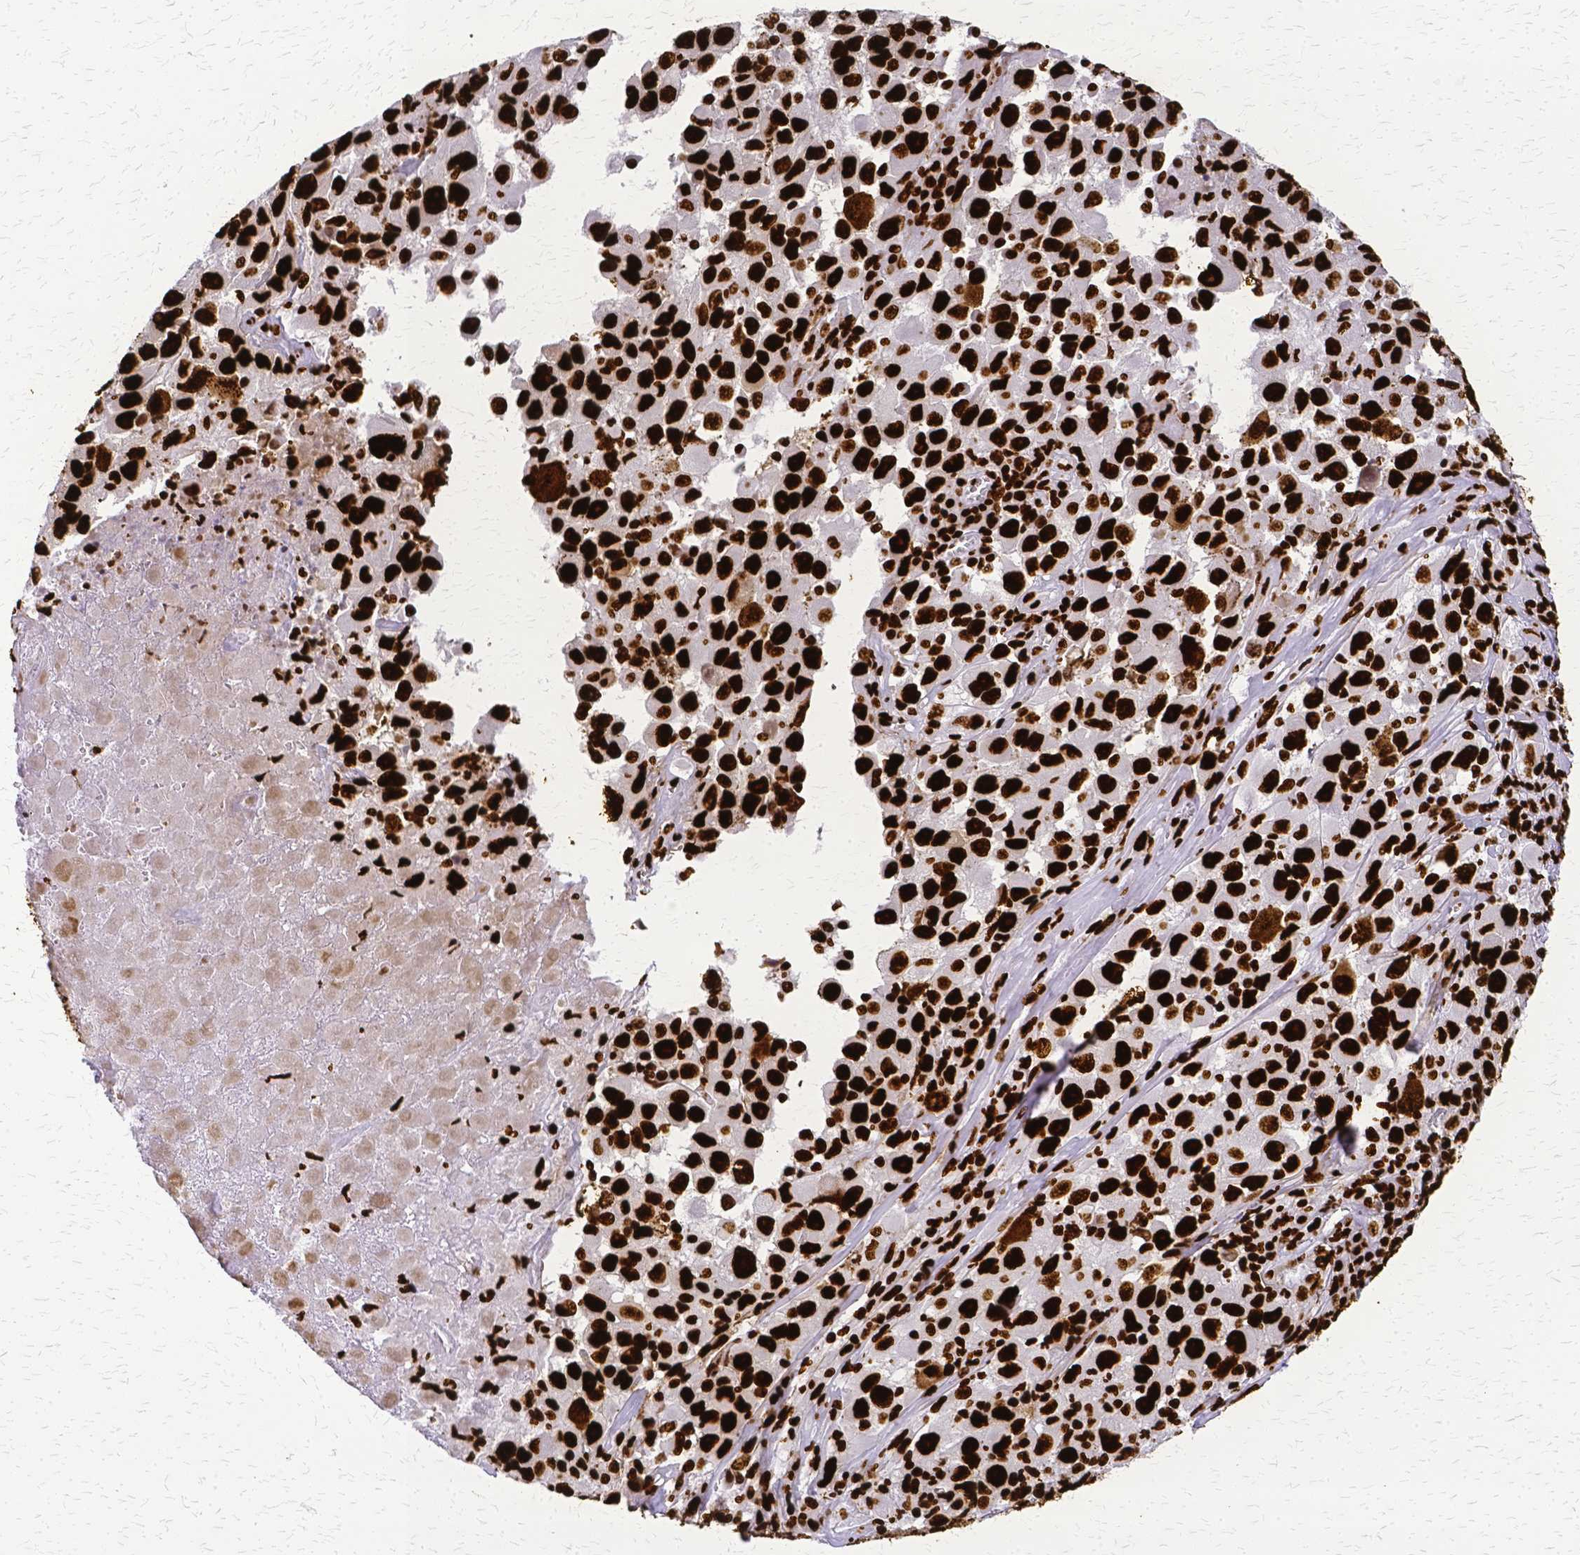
{"staining": {"intensity": "strong", "quantity": ">75%", "location": "nuclear"}, "tissue": "melanoma", "cell_type": "Tumor cells", "image_type": "cancer", "snomed": [{"axis": "morphology", "description": "Malignant melanoma, Metastatic site"}, {"axis": "topography", "description": "Lymph node"}], "caption": "IHC of melanoma reveals high levels of strong nuclear expression in approximately >75% of tumor cells. IHC stains the protein in brown and the nuclei are stained blue.", "gene": "SFPQ", "patient": {"sex": "female", "age": 67}}